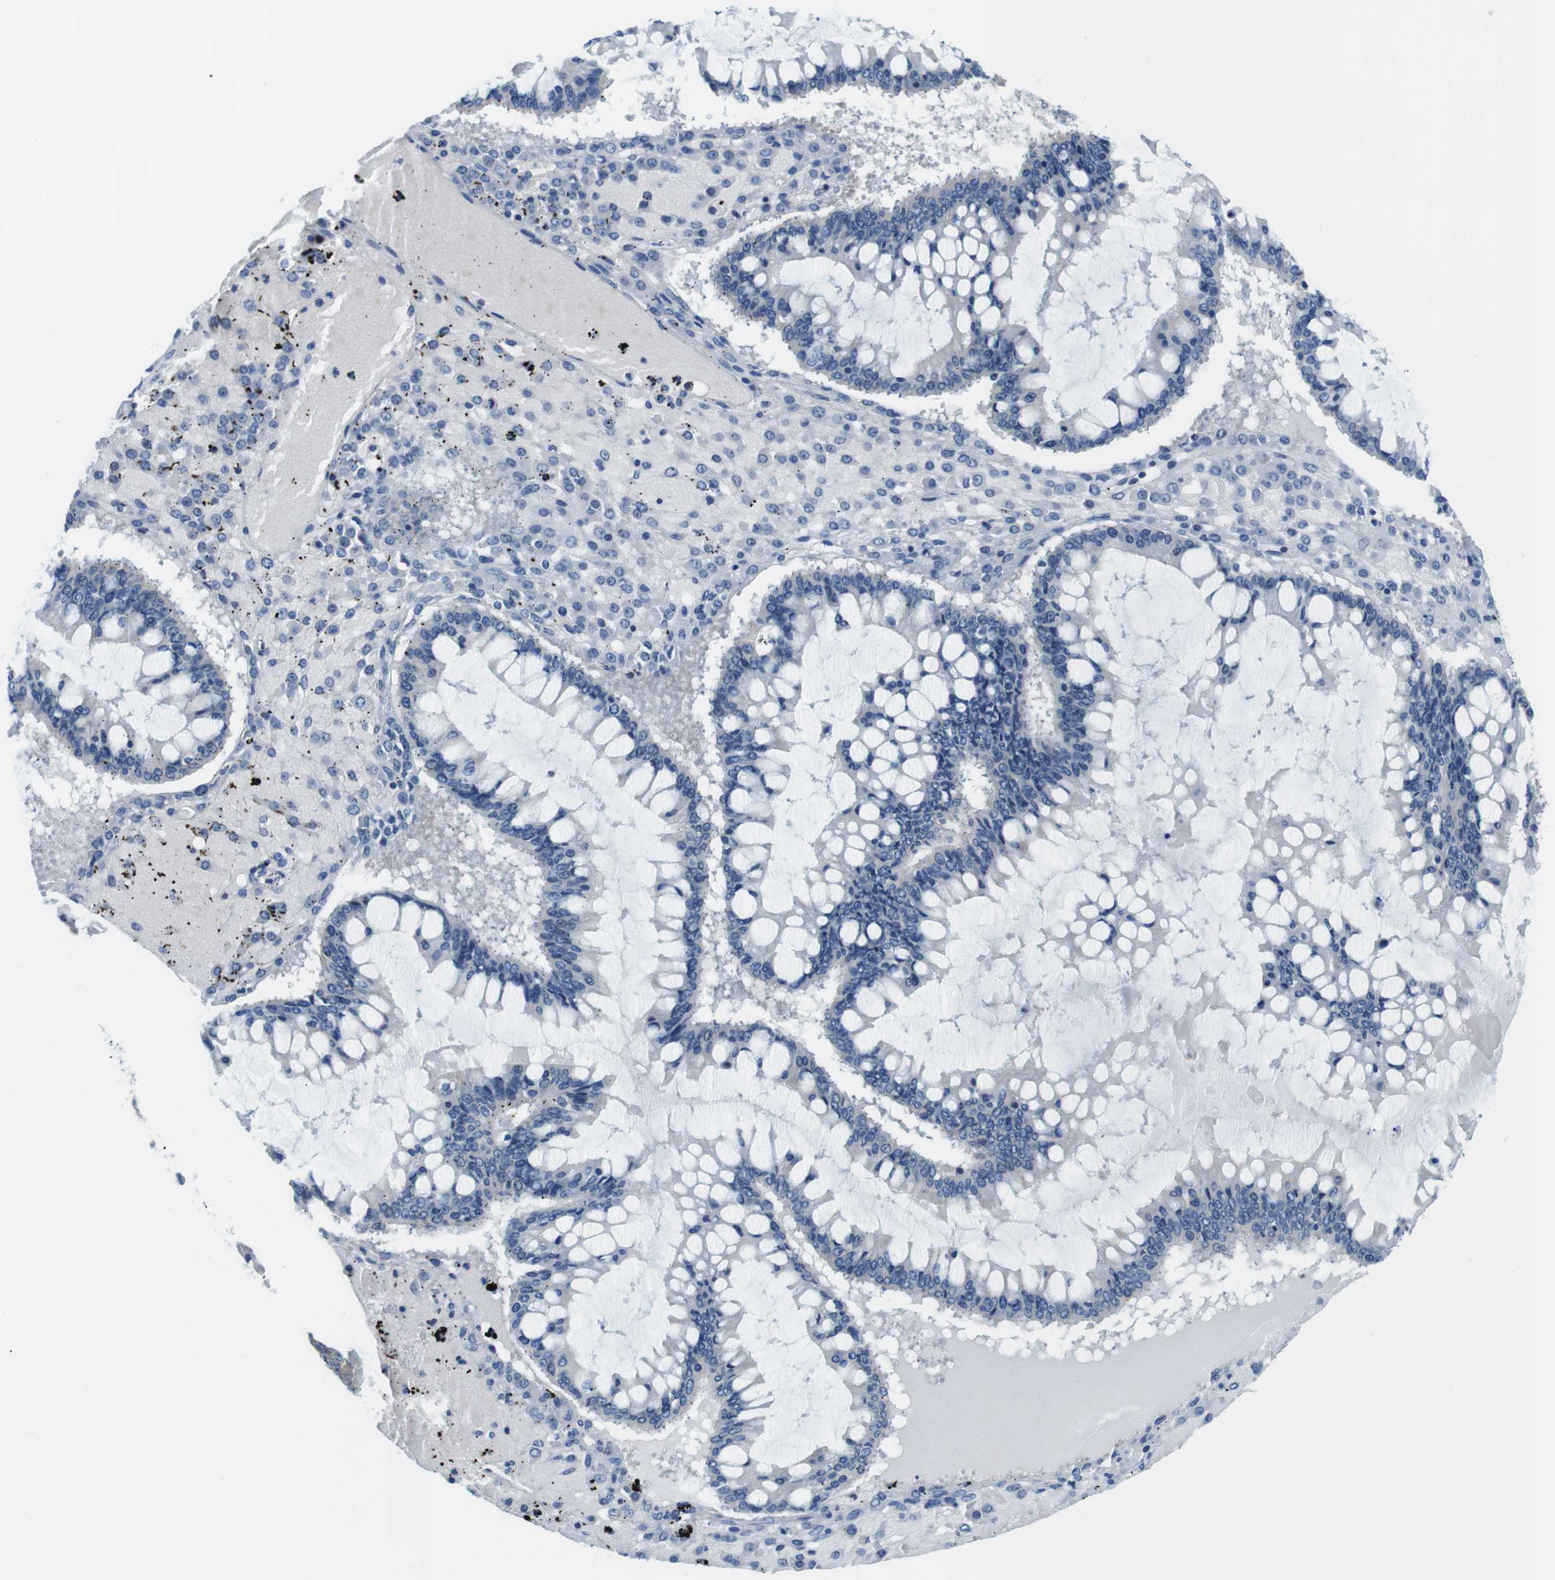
{"staining": {"intensity": "negative", "quantity": "none", "location": "none"}, "tissue": "ovarian cancer", "cell_type": "Tumor cells", "image_type": "cancer", "snomed": [{"axis": "morphology", "description": "Cystadenocarcinoma, mucinous, NOS"}, {"axis": "topography", "description": "Ovary"}], "caption": "Human mucinous cystadenocarcinoma (ovarian) stained for a protein using IHC reveals no staining in tumor cells.", "gene": "DENND4C", "patient": {"sex": "female", "age": 73}}